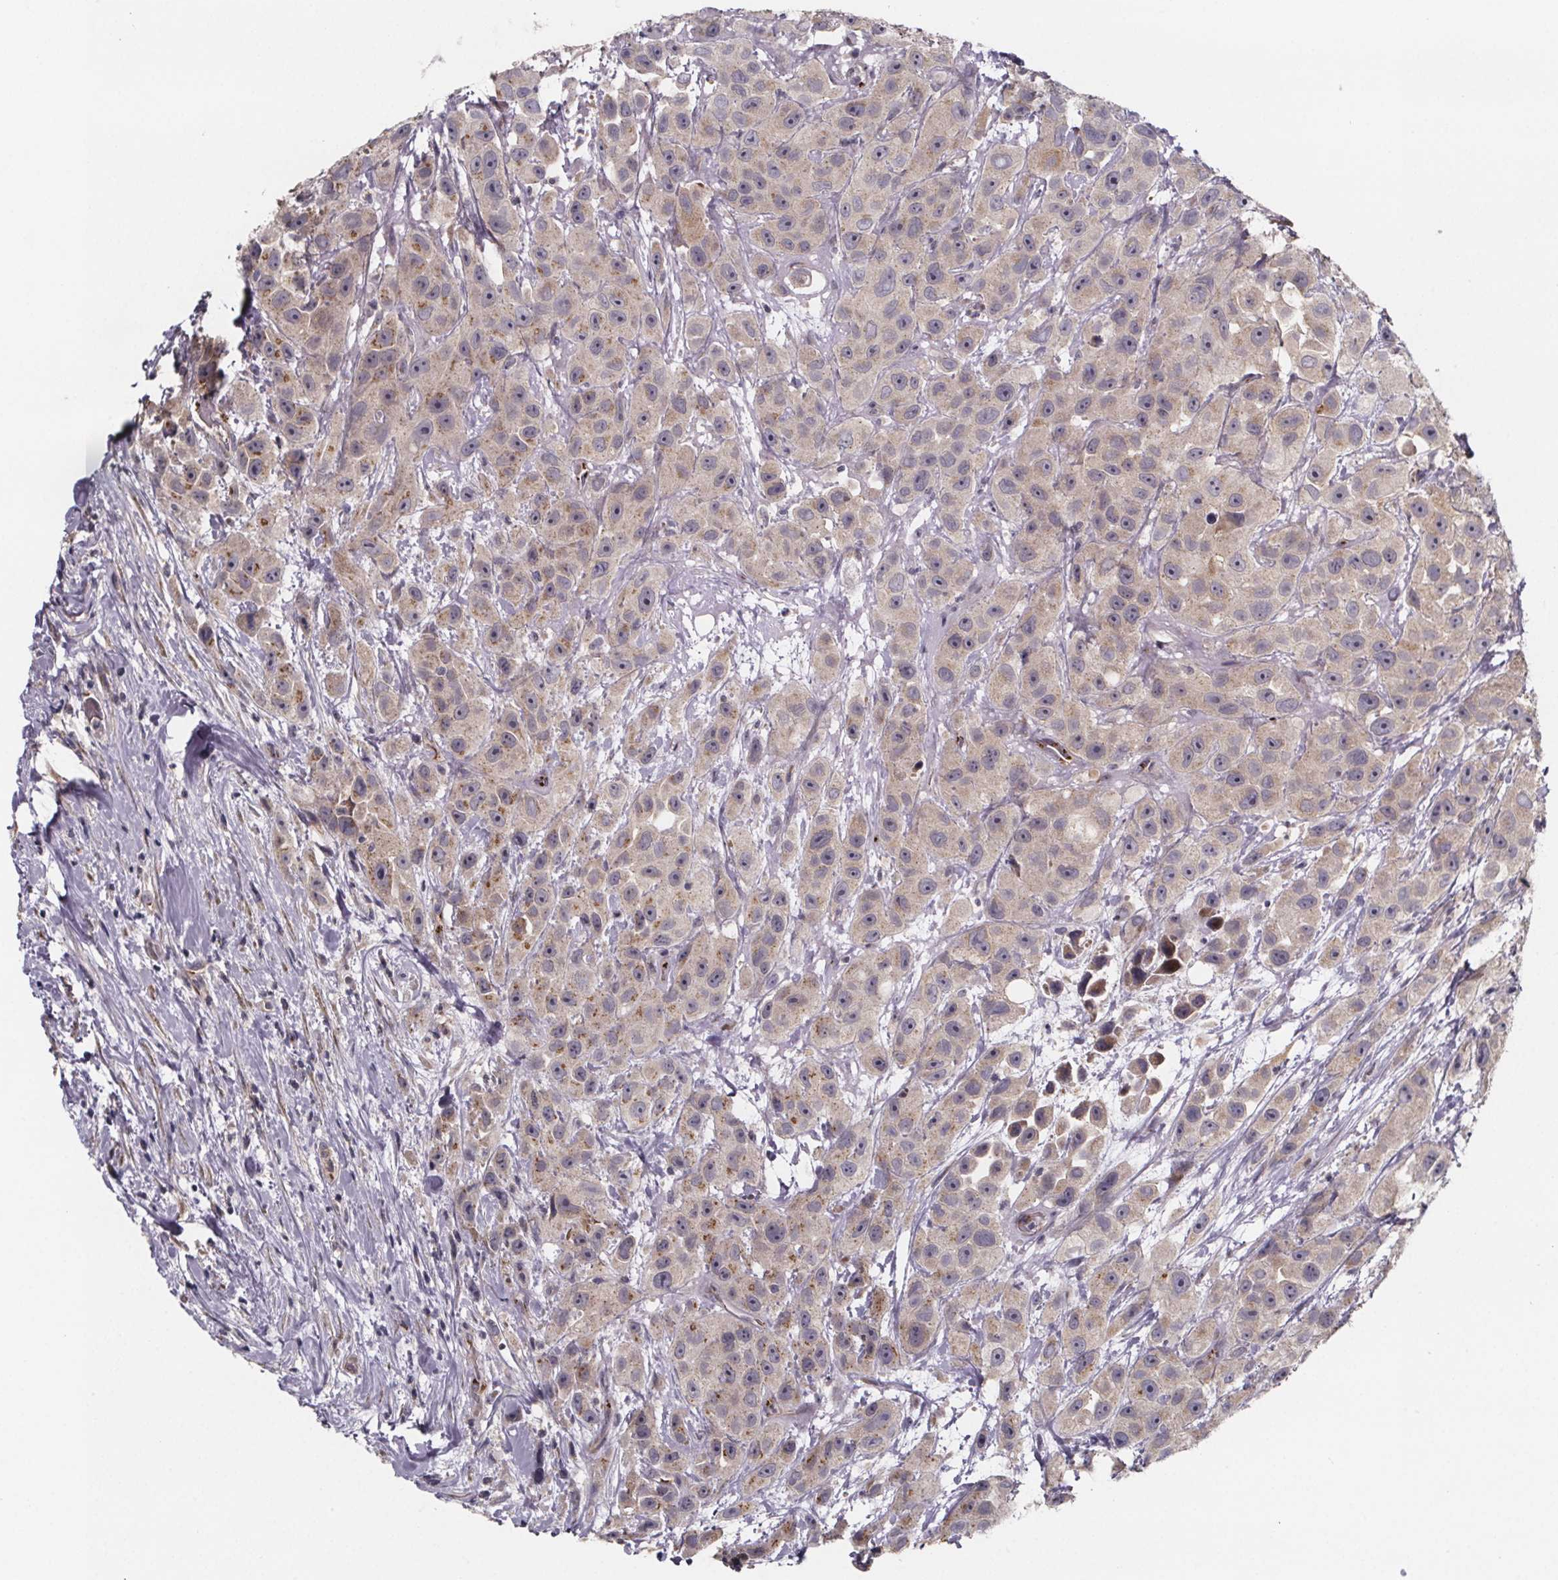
{"staining": {"intensity": "moderate", "quantity": "<25%", "location": "cytoplasmic/membranous"}, "tissue": "urothelial cancer", "cell_type": "Tumor cells", "image_type": "cancer", "snomed": [{"axis": "morphology", "description": "Urothelial carcinoma, High grade"}, {"axis": "topography", "description": "Urinary bladder"}], "caption": "Protein analysis of urothelial carcinoma (high-grade) tissue reveals moderate cytoplasmic/membranous expression in about <25% of tumor cells.", "gene": "NDST1", "patient": {"sex": "male", "age": 79}}